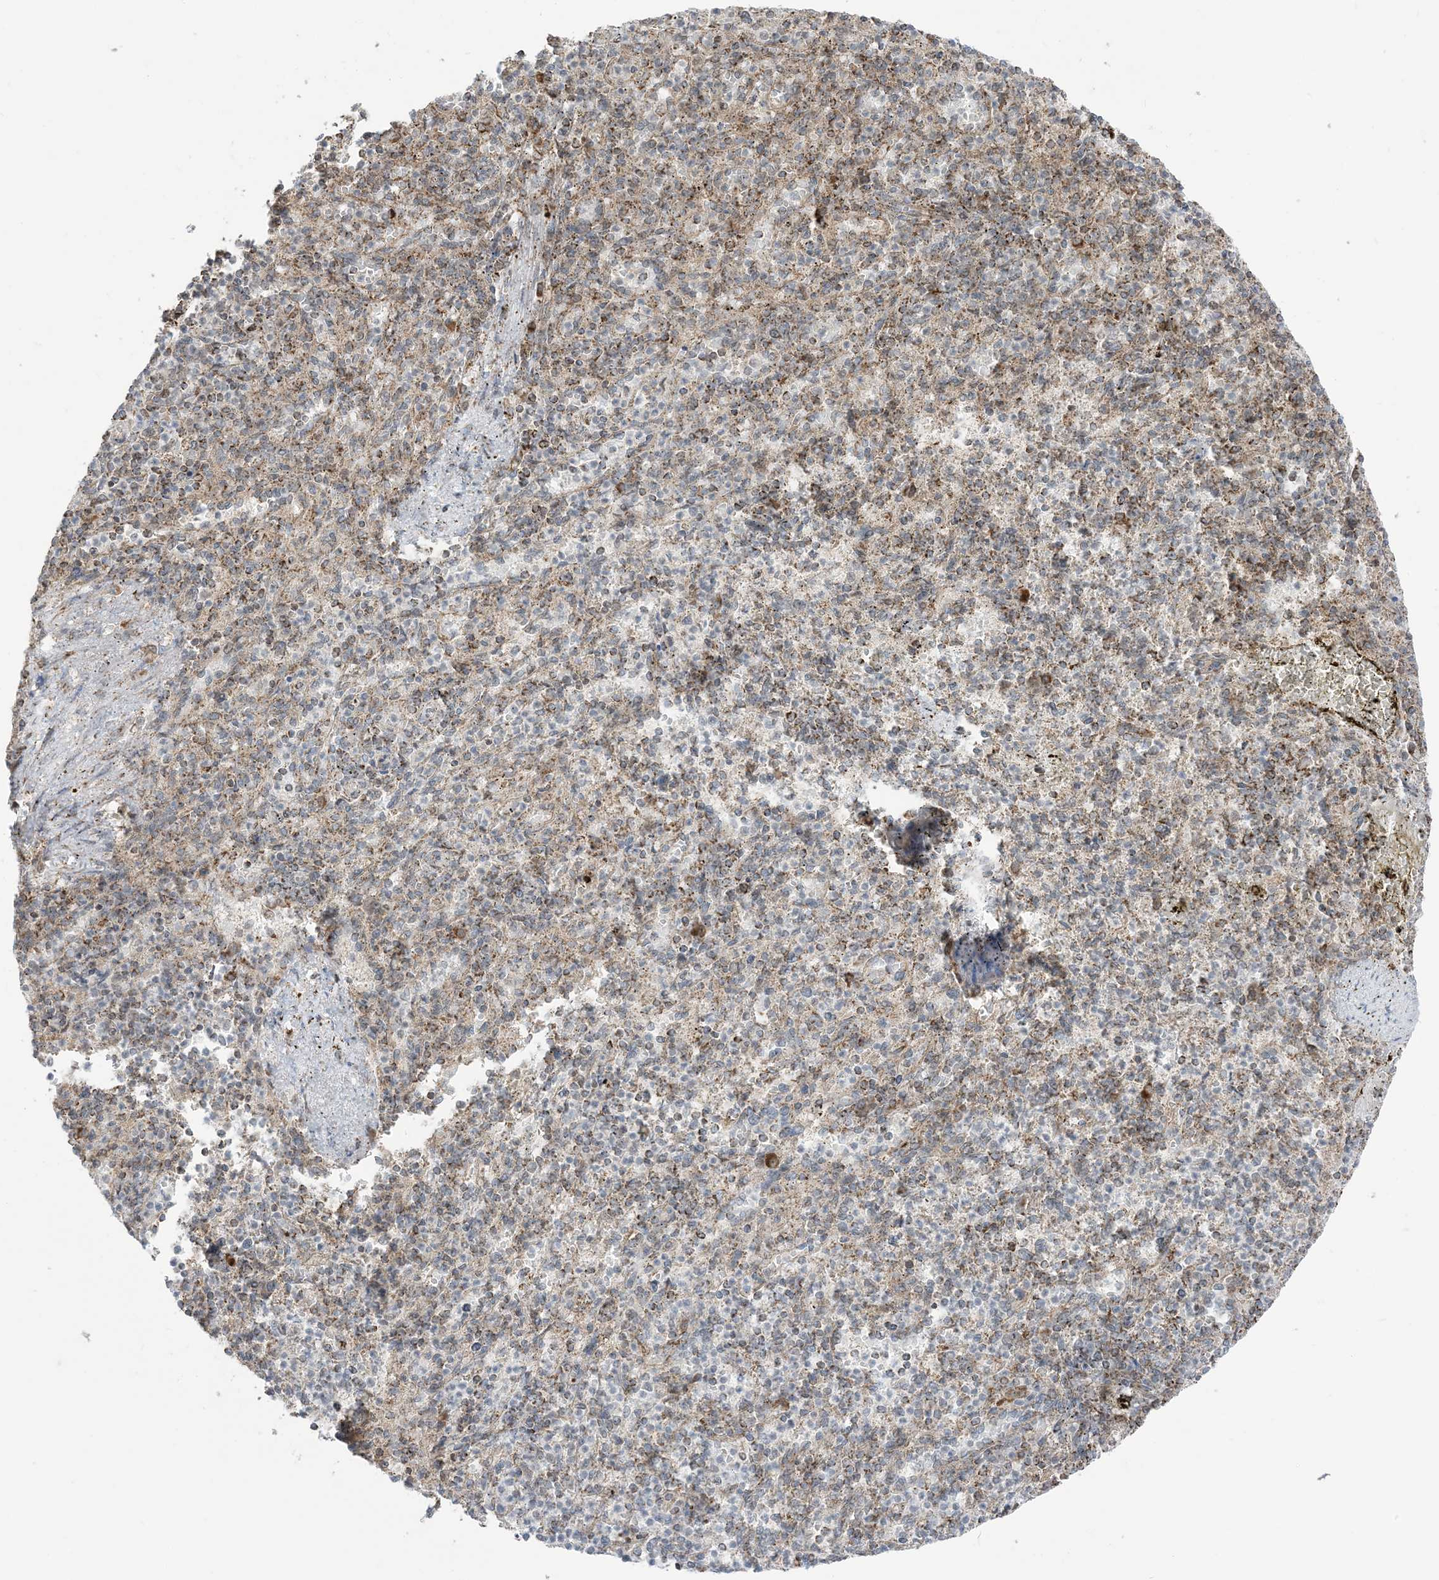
{"staining": {"intensity": "moderate", "quantity": "<25%", "location": "cytoplasmic/membranous"}, "tissue": "spleen", "cell_type": "Cells in red pulp", "image_type": "normal", "snomed": [{"axis": "morphology", "description": "Normal tissue, NOS"}, {"axis": "topography", "description": "Spleen"}], "caption": "Normal spleen was stained to show a protein in brown. There is low levels of moderate cytoplasmic/membranous staining in approximately <25% of cells in red pulp. (DAB (3,3'-diaminobenzidine) = brown stain, brightfield microscopy at high magnification).", "gene": "MAPKBP1", "patient": {"sex": "female", "age": 74}}